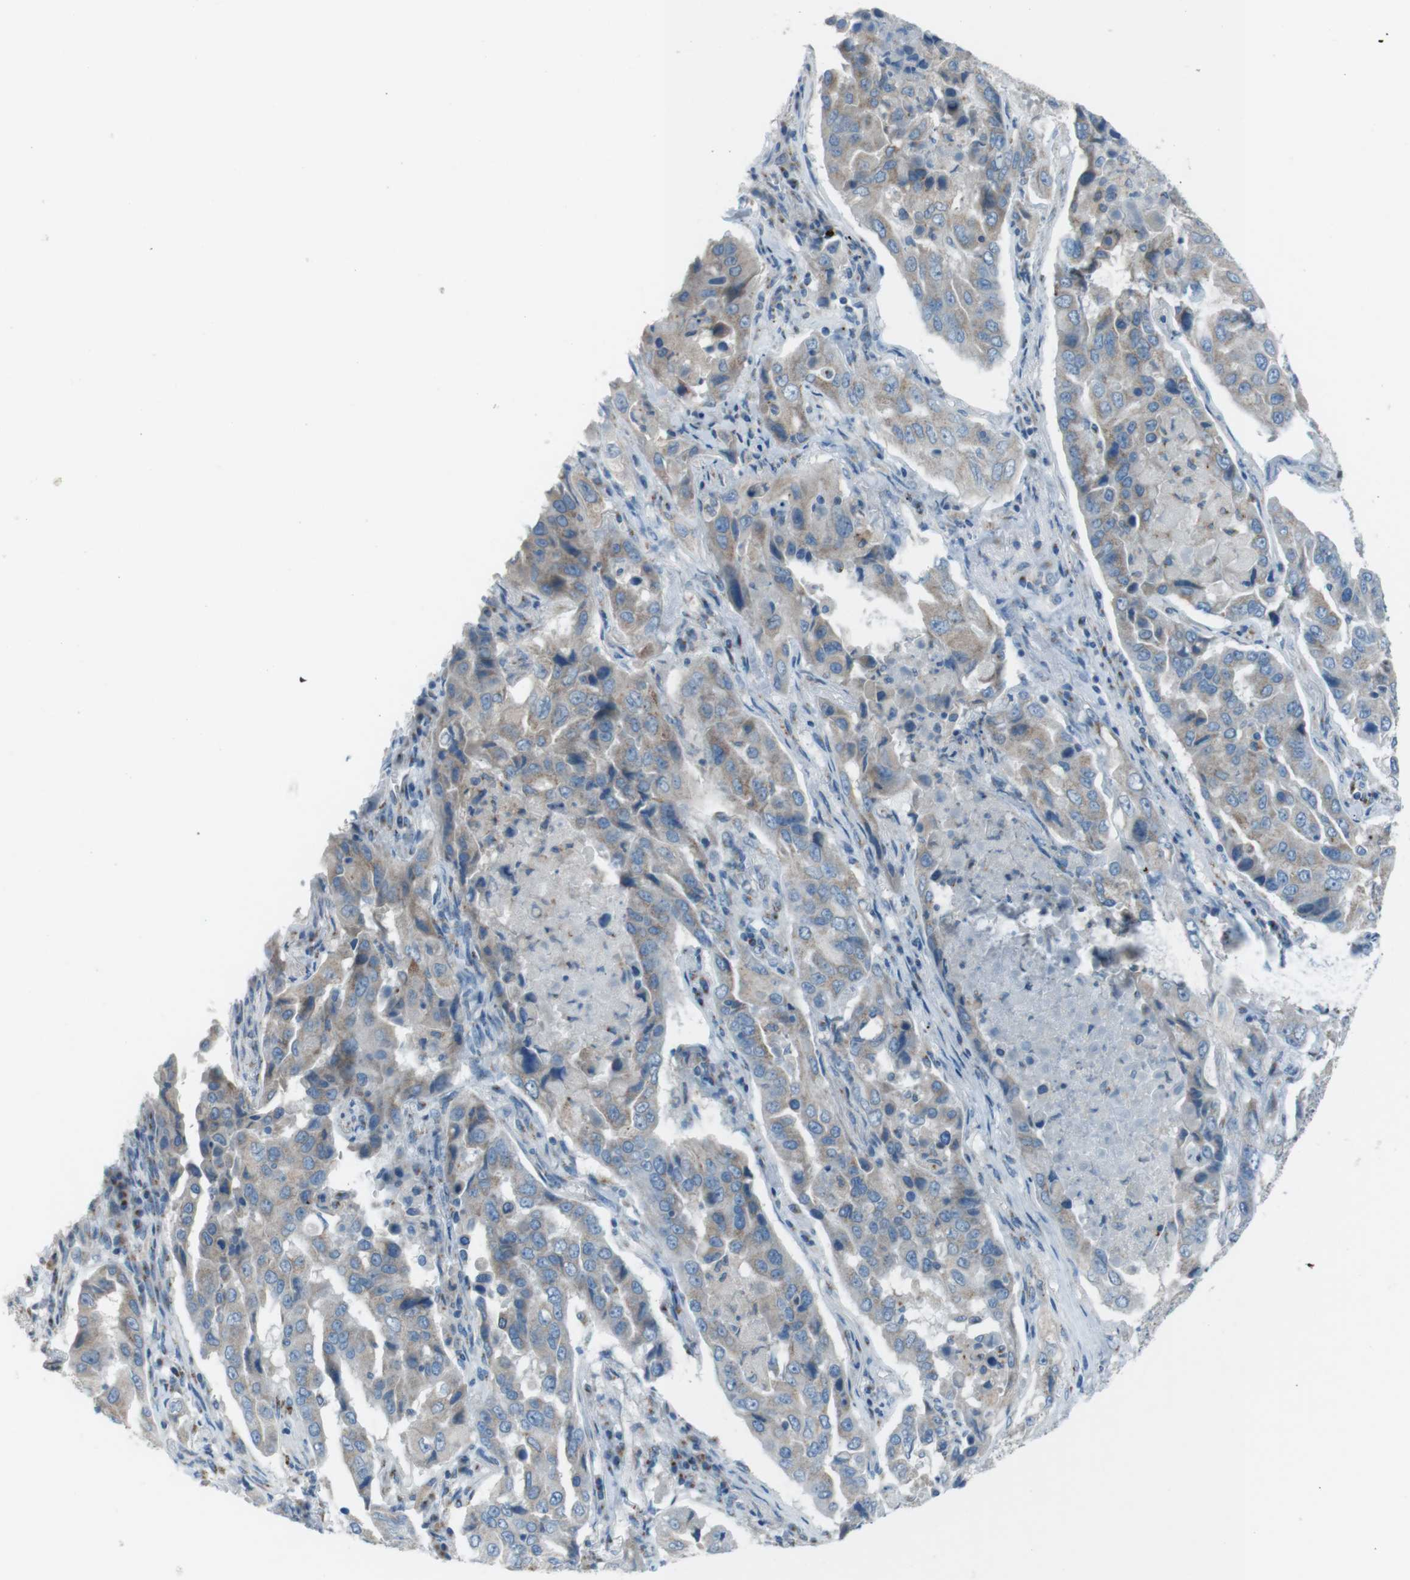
{"staining": {"intensity": "weak", "quantity": "25%-75%", "location": "cytoplasmic/membranous"}, "tissue": "lung cancer", "cell_type": "Tumor cells", "image_type": "cancer", "snomed": [{"axis": "morphology", "description": "Adenocarcinoma, NOS"}, {"axis": "topography", "description": "Lung"}], "caption": "A photomicrograph of lung cancer stained for a protein exhibits weak cytoplasmic/membranous brown staining in tumor cells. The staining was performed using DAB (3,3'-diaminobenzidine) to visualize the protein expression in brown, while the nuclei were stained in blue with hematoxylin (Magnification: 20x).", "gene": "TXNDC15", "patient": {"sex": "female", "age": 65}}